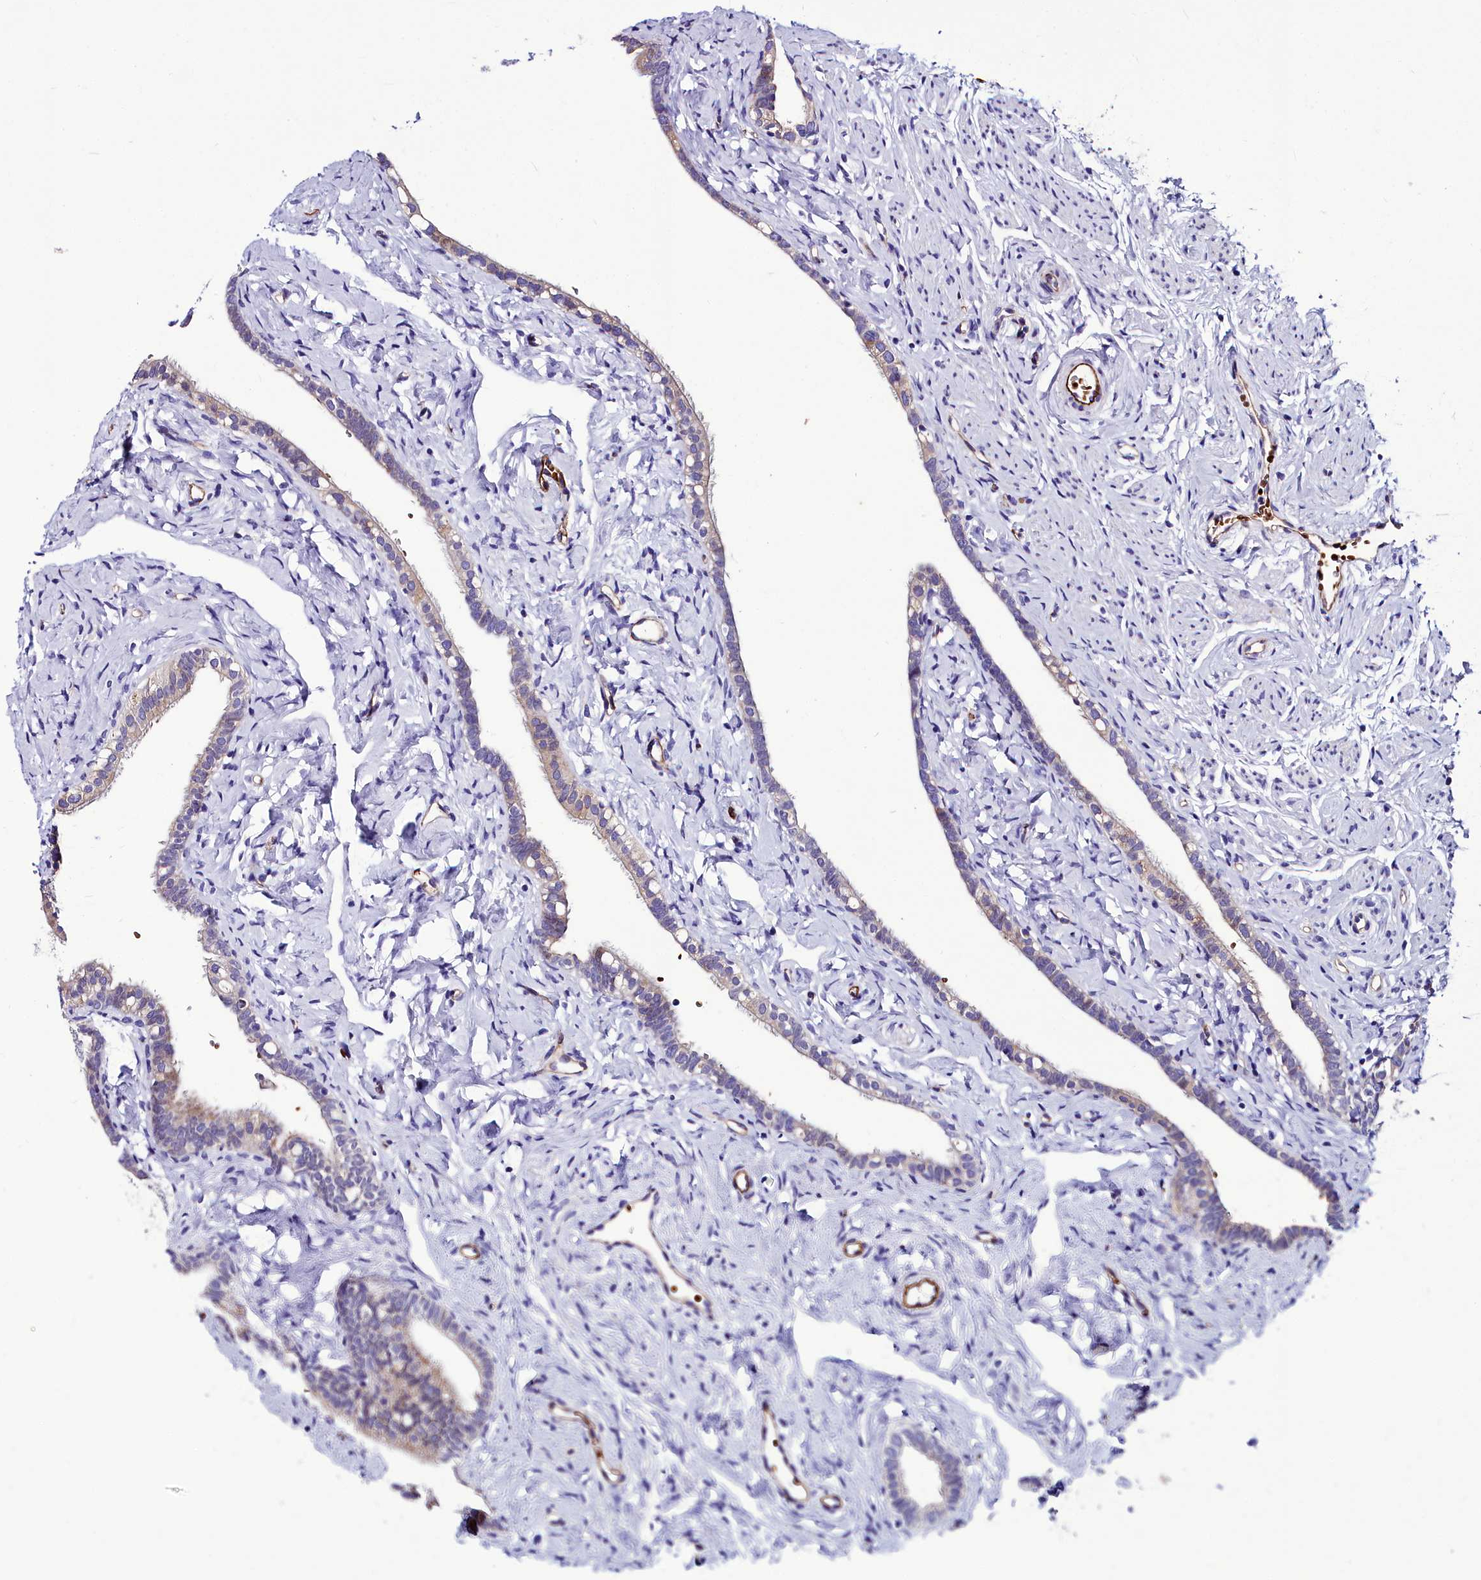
{"staining": {"intensity": "negative", "quantity": "none", "location": "none"}, "tissue": "fallopian tube", "cell_type": "Glandular cells", "image_type": "normal", "snomed": [{"axis": "morphology", "description": "Normal tissue, NOS"}, {"axis": "topography", "description": "Fallopian tube"}], "caption": "Immunohistochemistry (IHC) photomicrograph of normal human fallopian tube stained for a protein (brown), which demonstrates no expression in glandular cells.", "gene": "CYP4F11", "patient": {"sex": "female", "age": 66}}